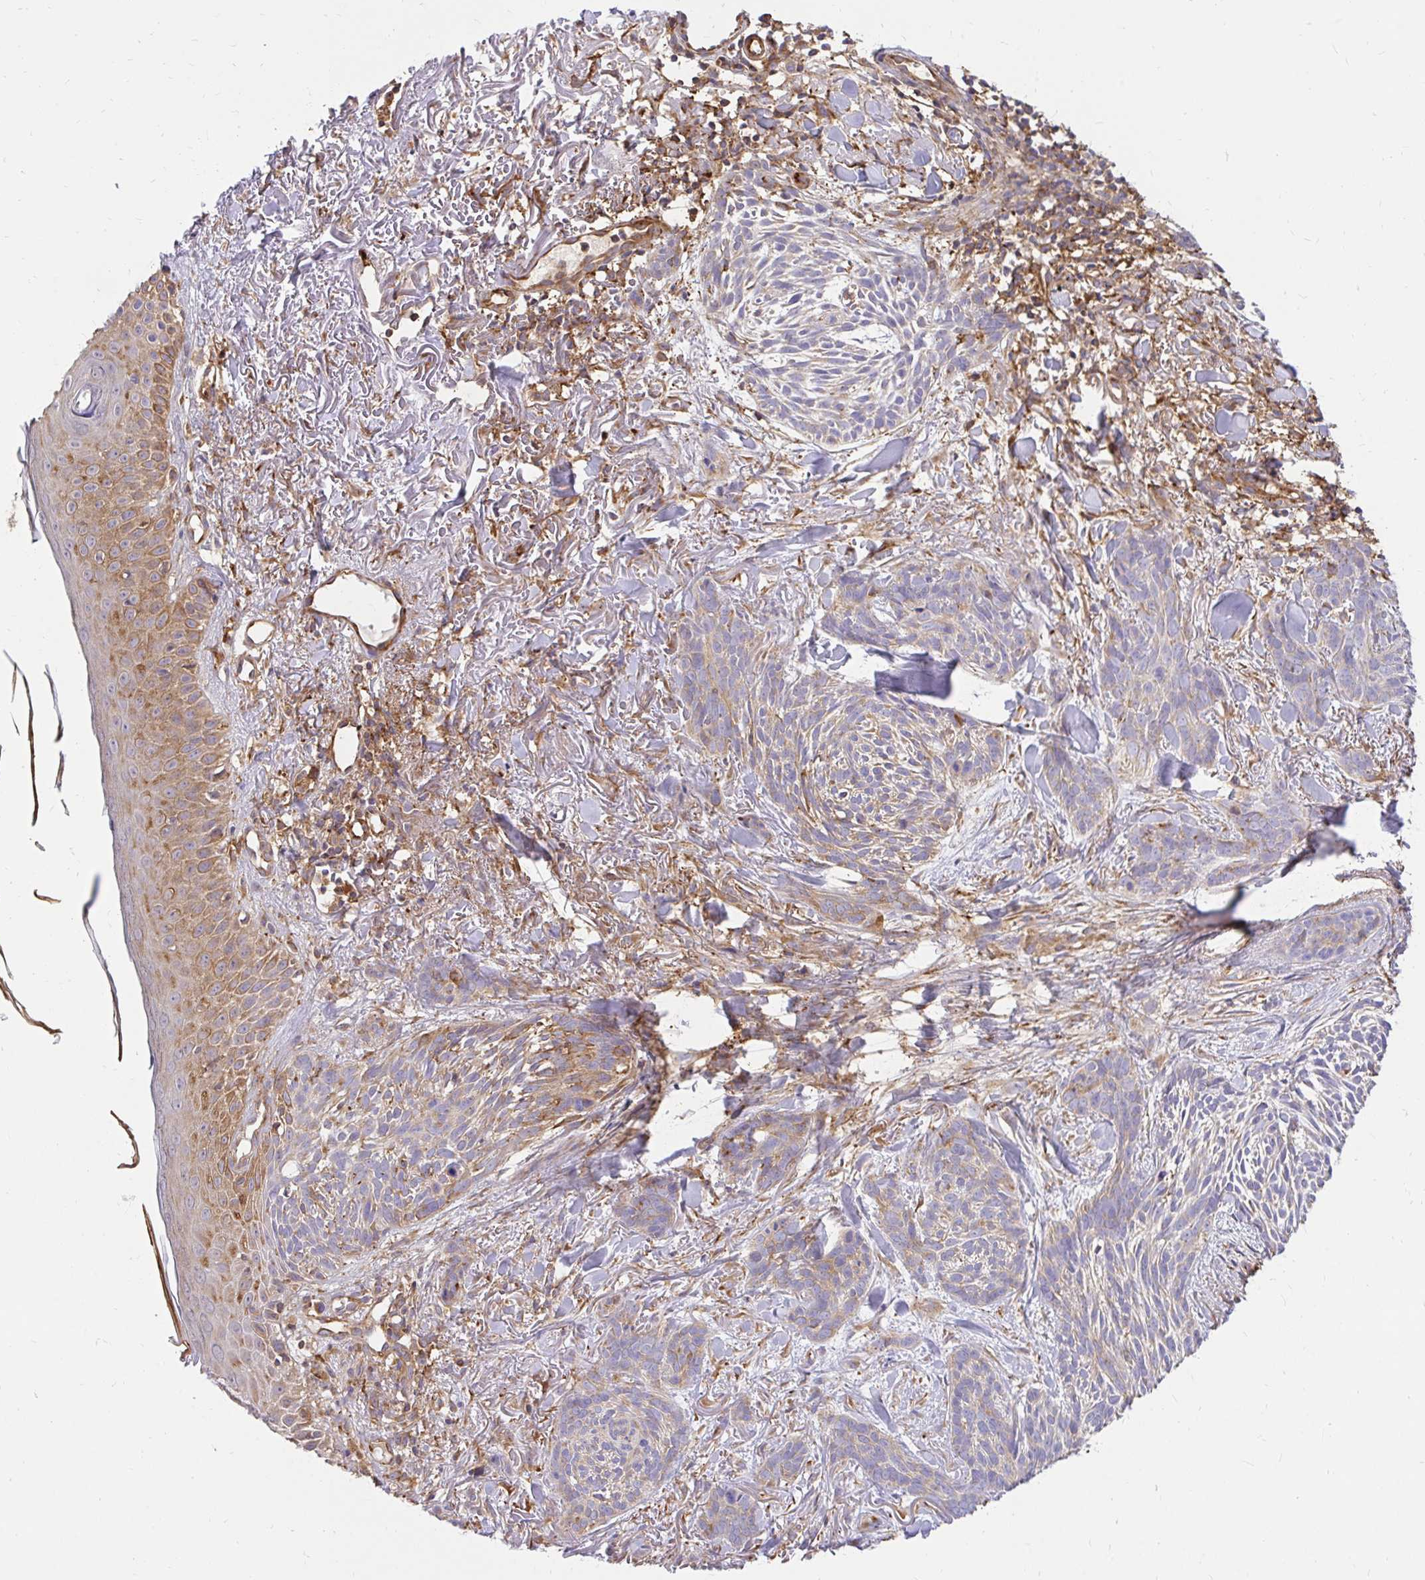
{"staining": {"intensity": "weak", "quantity": "<25%", "location": "cytoplasmic/membranous"}, "tissue": "skin cancer", "cell_type": "Tumor cells", "image_type": "cancer", "snomed": [{"axis": "morphology", "description": "Basal cell carcinoma"}, {"axis": "topography", "description": "Skin"}], "caption": "Human skin cancer (basal cell carcinoma) stained for a protein using immunohistochemistry (IHC) exhibits no positivity in tumor cells.", "gene": "ABCB10", "patient": {"sex": "female", "age": 78}}